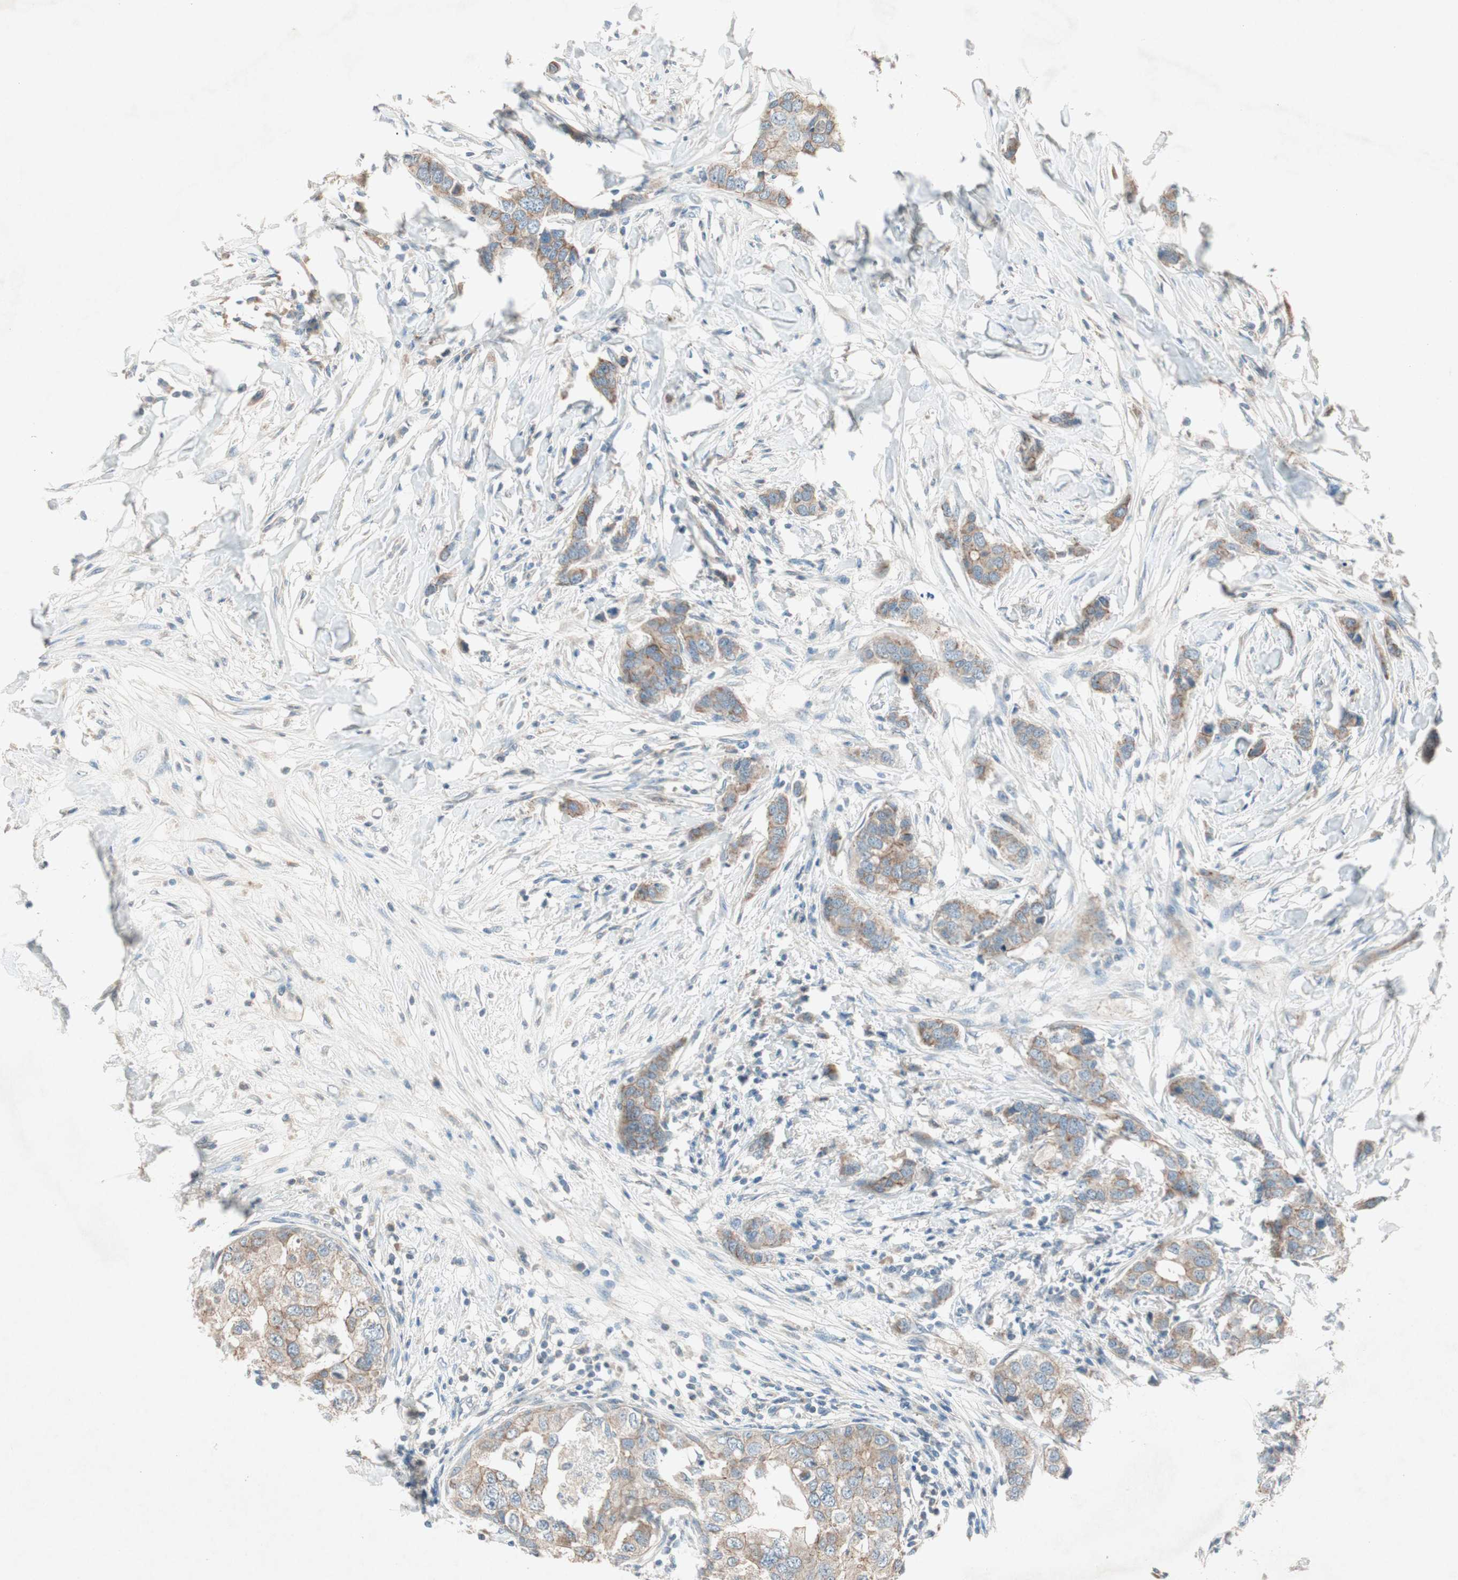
{"staining": {"intensity": "moderate", "quantity": "25%-75%", "location": "cytoplasmic/membranous"}, "tissue": "breast cancer", "cell_type": "Tumor cells", "image_type": "cancer", "snomed": [{"axis": "morphology", "description": "Duct carcinoma"}, {"axis": "topography", "description": "Breast"}], "caption": "Moderate cytoplasmic/membranous protein staining is seen in about 25%-75% of tumor cells in breast cancer.", "gene": "NKAIN1", "patient": {"sex": "female", "age": 50}}